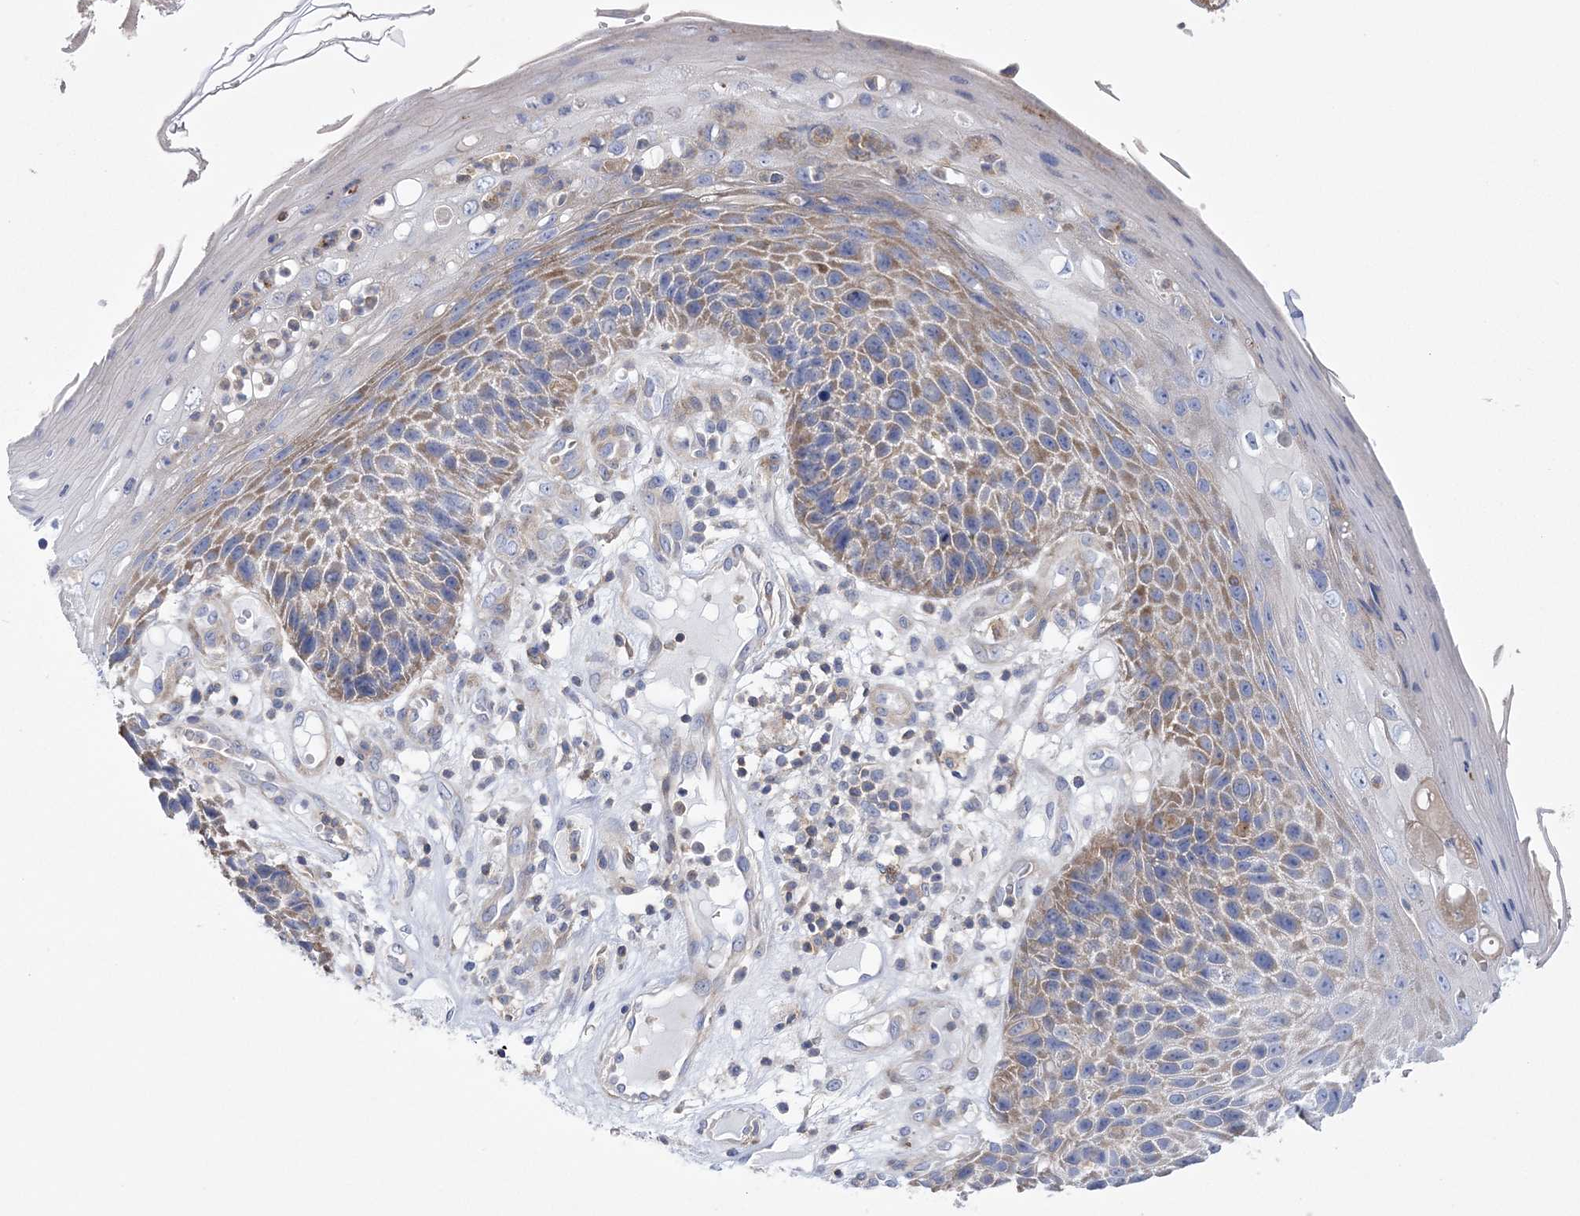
{"staining": {"intensity": "moderate", "quantity": ">75%", "location": "cytoplasmic/membranous"}, "tissue": "skin cancer", "cell_type": "Tumor cells", "image_type": "cancer", "snomed": [{"axis": "morphology", "description": "Squamous cell carcinoma, NOS"}, {"axis": "topography", "description": "Skin"}], "caption": "DAB immunohistochemical staining of human skin cancer (squamous cell carcinoma) reveals moderate cytoplasmic/membranous protein positivity in approximately >75% of tumor cells.", "gene": "ARSJ", "patient": {"sex": "female", "age": 88}}